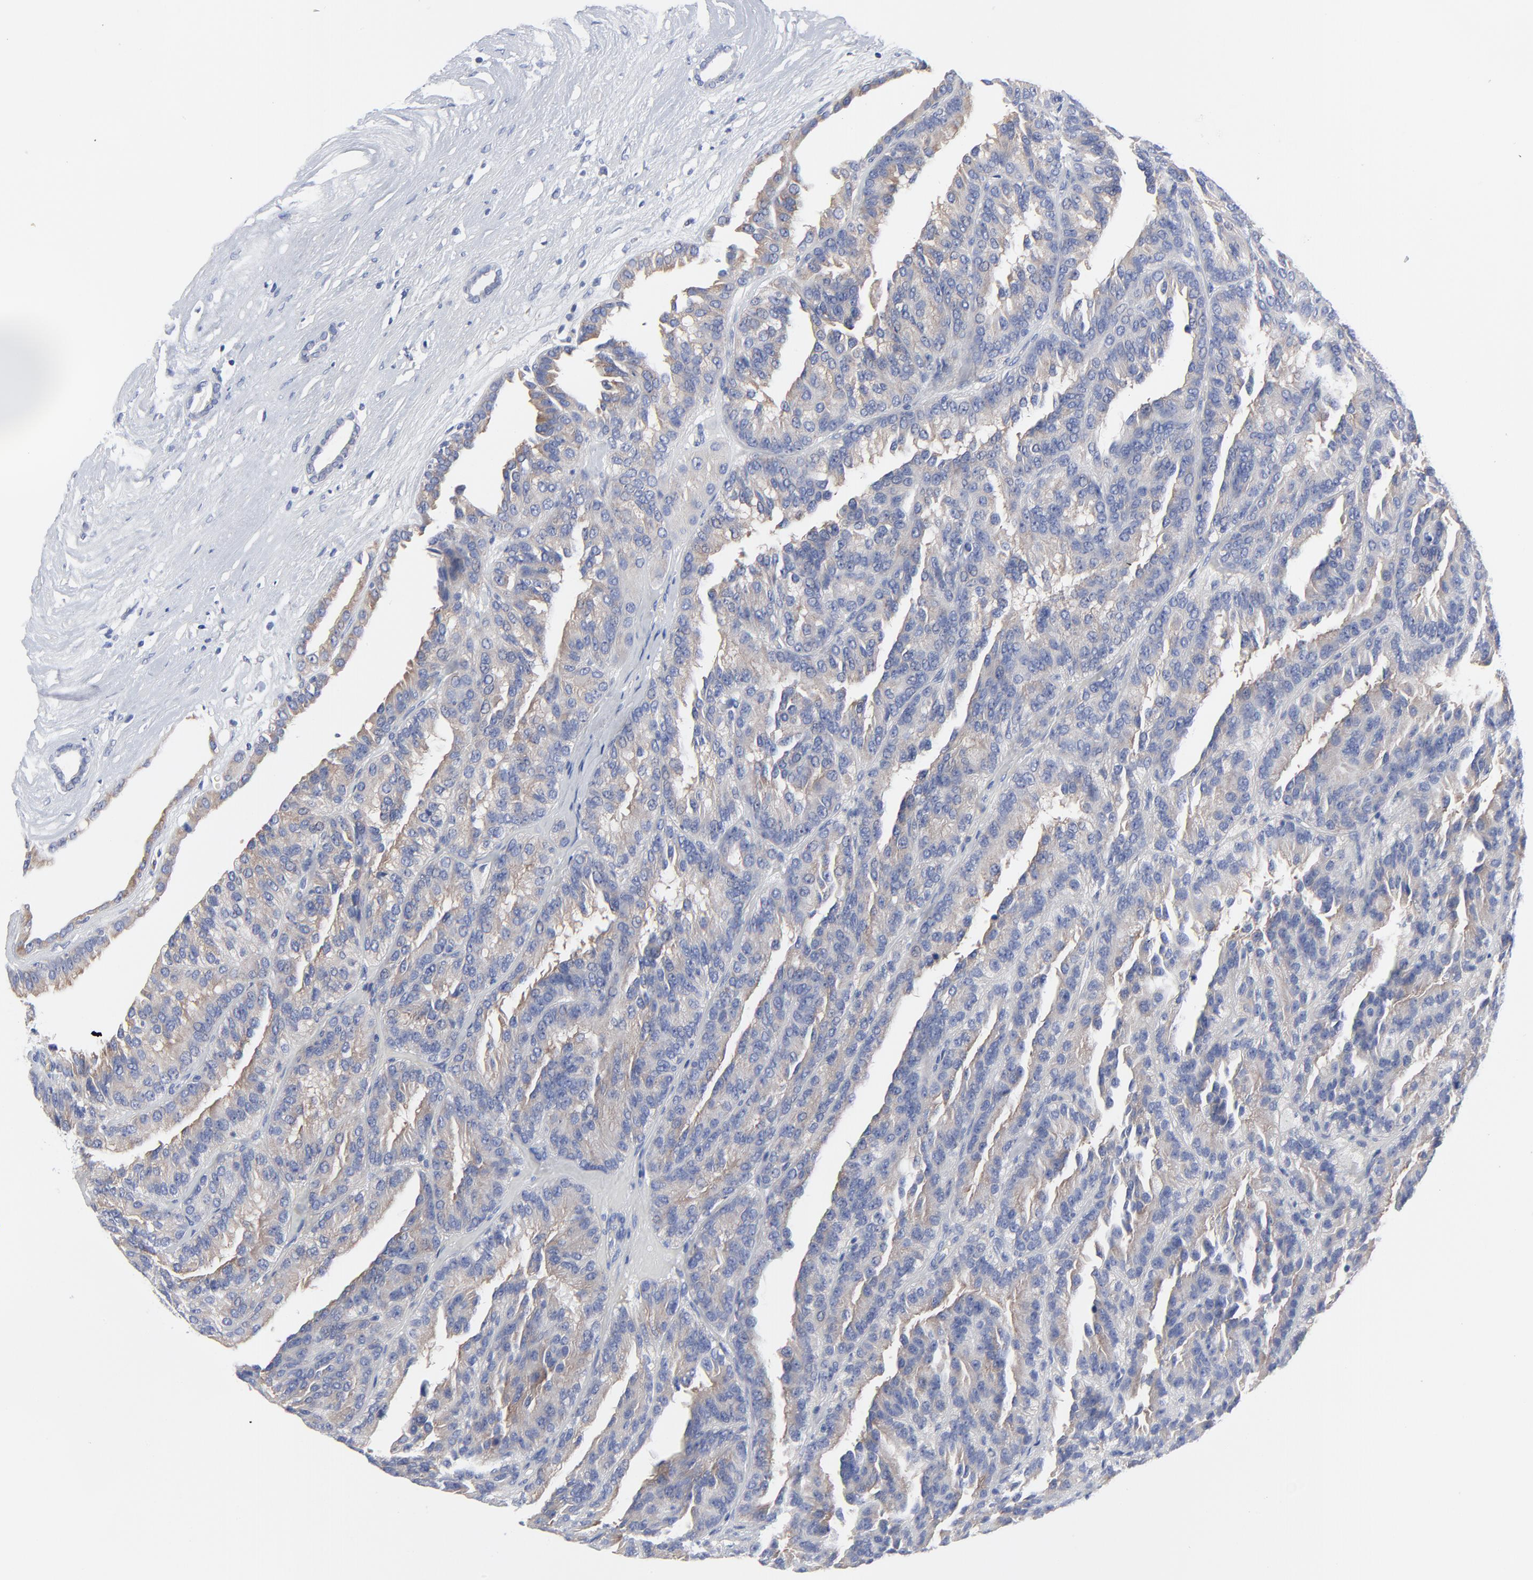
{"staining": {"intensity": "weak", "quantity": "25%-75%", "location": "cytoplasmic/membranous"}, "tissue": "renal cancer", "cell_type": "Tumor cells", "image_type": "cancer", "snomed": [{"axis": "morphology", "description": "Adenocarcinoma, NOS"}, {"axis": "topography", "description": "Kidney"}], "caption": "This is an image of immunohistochemistry (IHC) staining of renal adenocarcinoma, which shows weak positivity in the cytoplasmic/membranous of tumor cells.", "gene": "STAT2", "patient": {"sex": "male", "age": 46}}